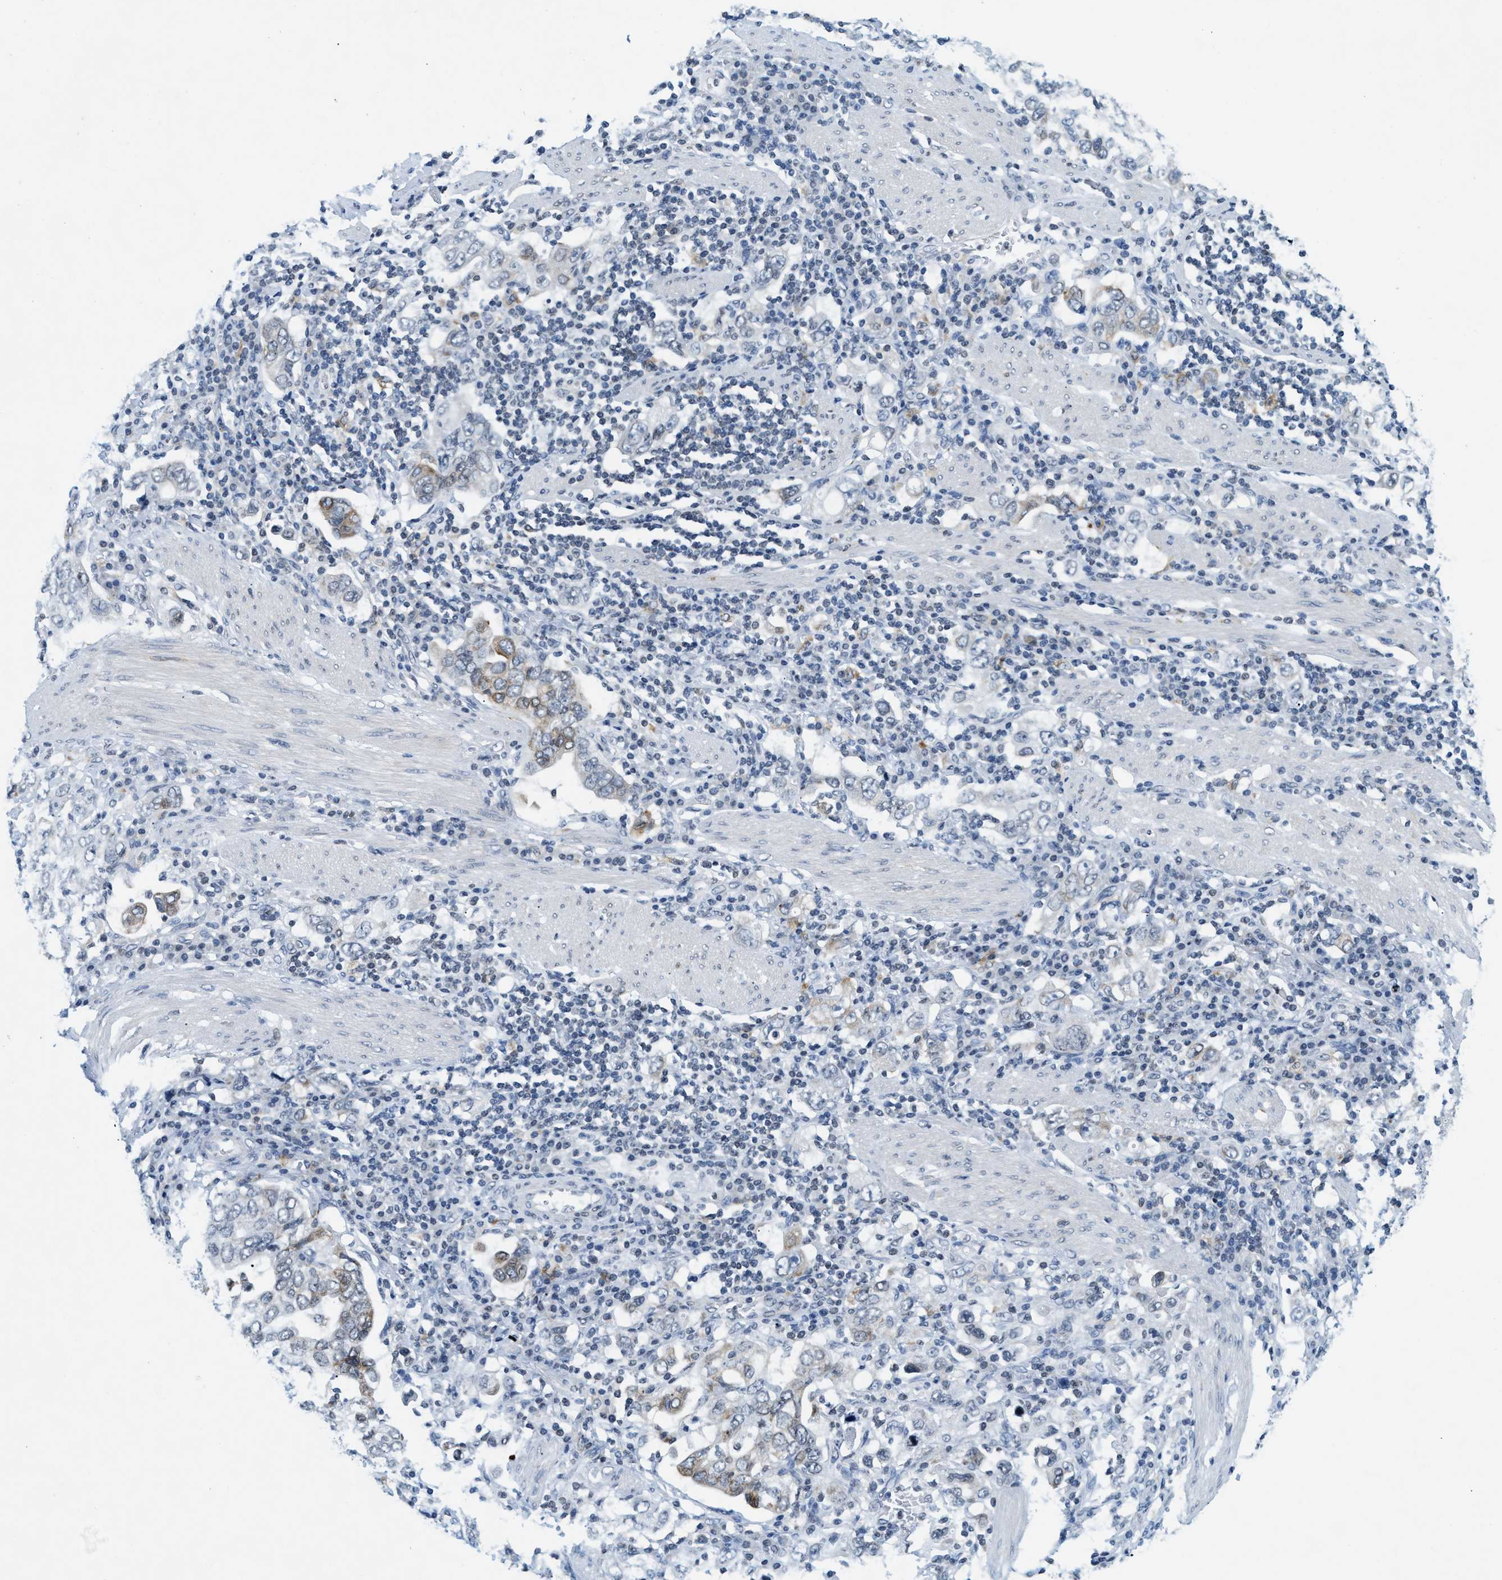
{"staining": {"intensity": "moderate", "quantity": "<25%", "location": "cytoplasmic/membranous"}, "tissue": "stomach cancer", "cell_type": "Tumor cells", "image_type": "cancer", "snomed": [{"axis": "morphology", "description": "Adenocarcinoma, NOS"}, {"axis": "topography", "description": "Stomach, upper"}], "caption": "This micrograph reveals immunohistochemistry (IHC) staining of stomach adenocarcinoma, with low moderate cytoplasmic/membranous staining in approximately <25% of tumor cells.", "gene": "UVRAG", "patient": {"sex": "male", "age": 62}}